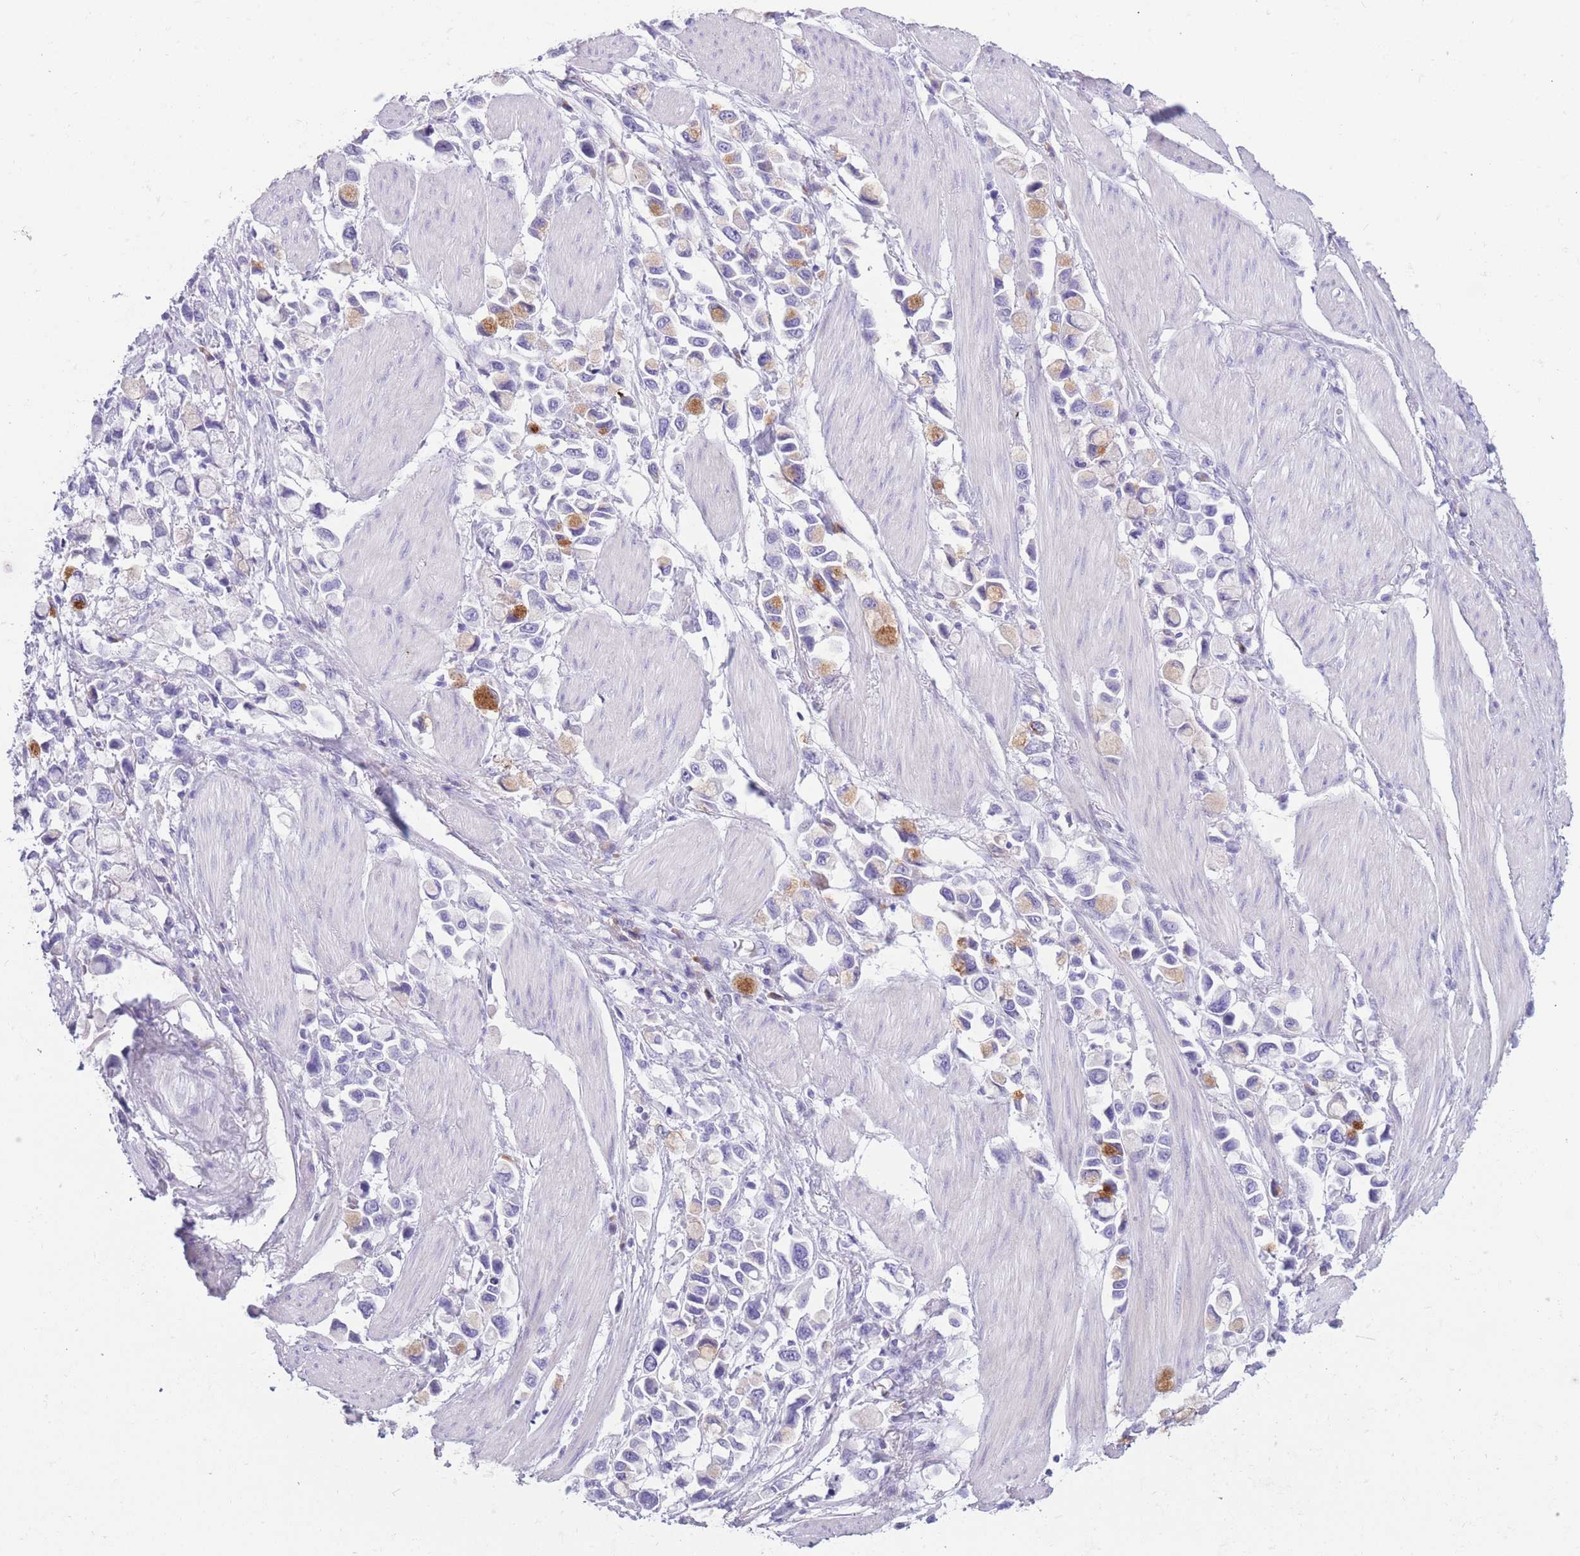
{"staining": {"intensity": "negative", "quantity": "none", "location": "none"}, "tissue": "stomach cancer", "cell_type": "Tumor cells", "image_type": "cancer", "snomed": [{"axis": "morphology", "description": "Adenocarcinoma, NOS"}, {"axis": "topography", "description": "Stomach"}], "caption": "IHC photomicrograph of neoplastic tissue: adenocarcinoma (stomach) stained with DAB (3,3'-diaminobenzidine) demonstrates no significant protein positivity in tumor cells.", "gene": "COL27A1", "patient": {"sex": "female", "age": 81}}